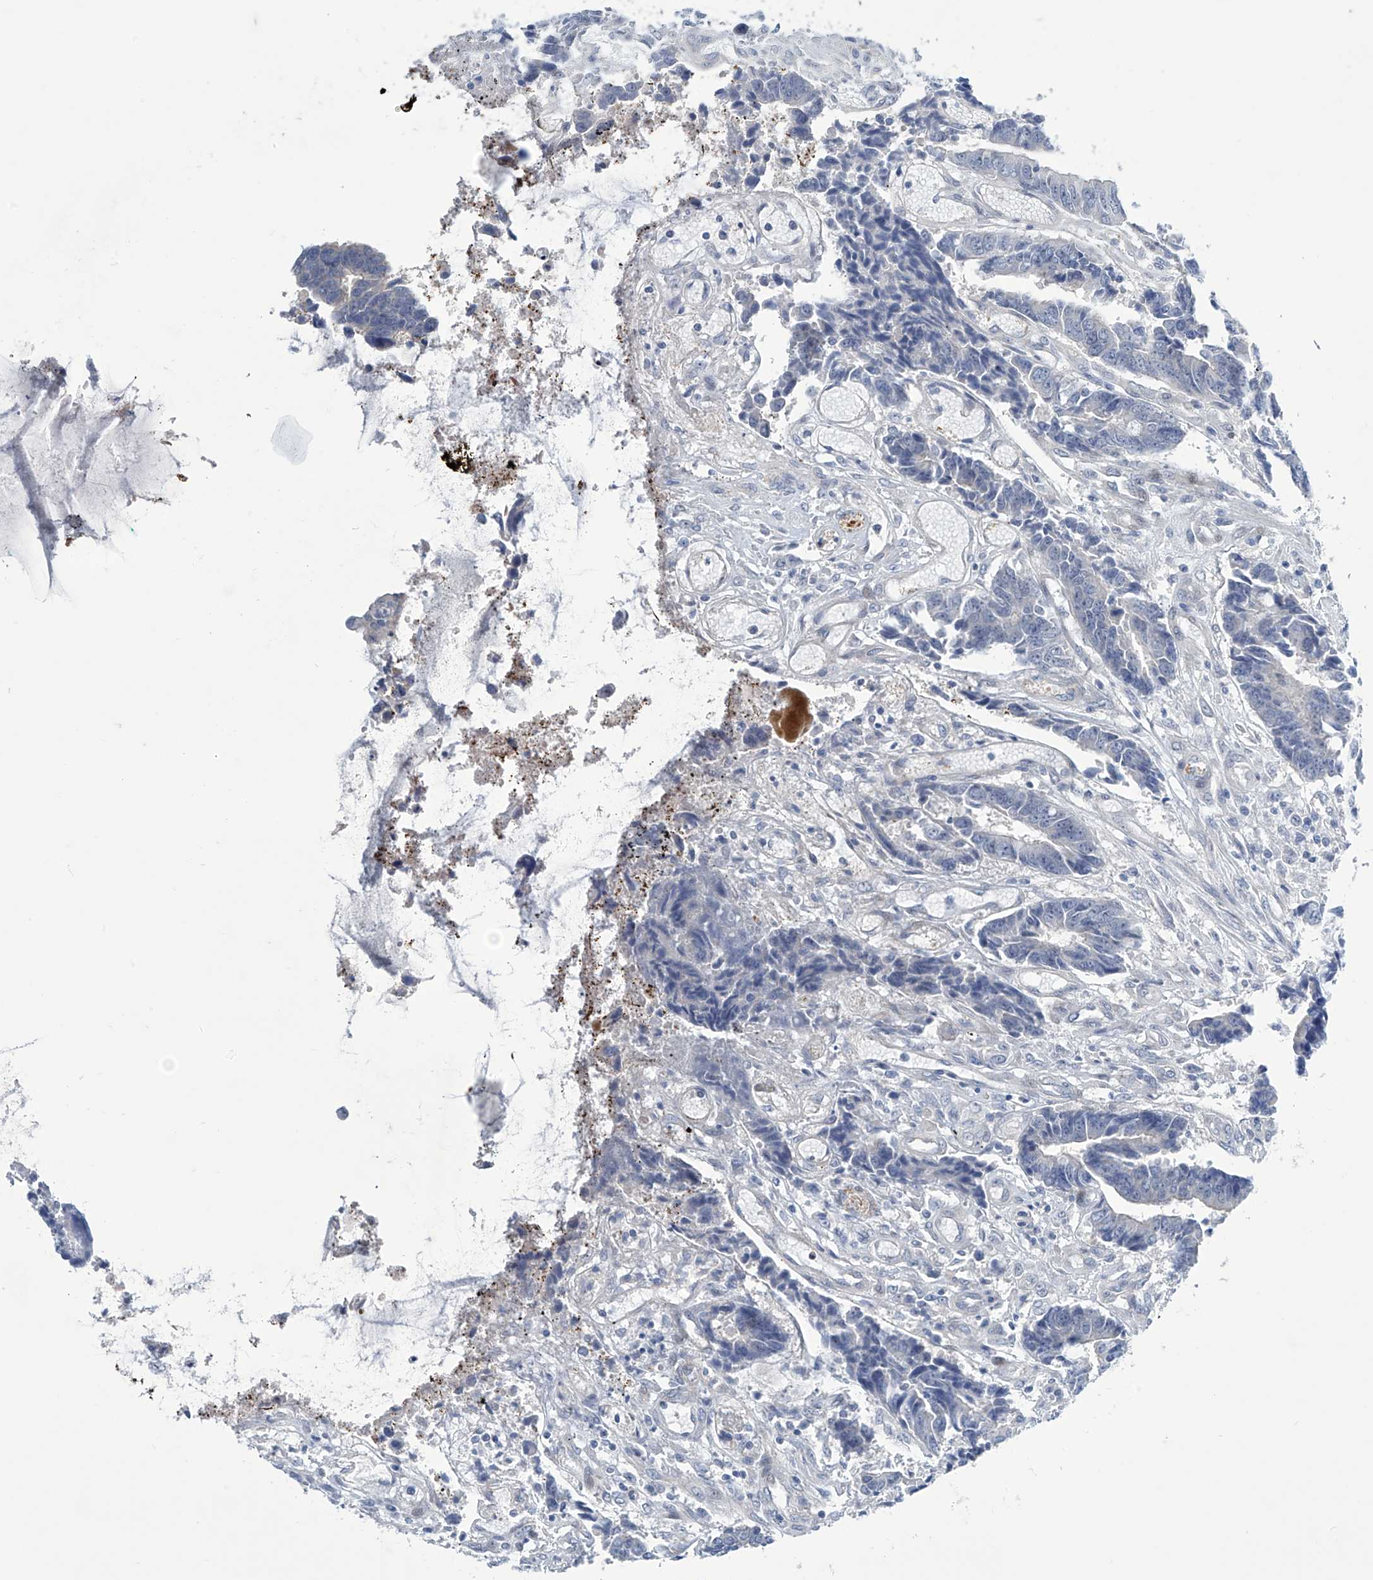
{"staining": {"intensity": "negative", "quantity": "none", "location": "none"}, "tissue": "colorectal cancer", "cell_type": "Tumor cells", "image_type": "cancer", "snomed": [{"axis": "morphology", "description": "Adenocarcinoma, NOS"}, {"axis": "topography", "description": "Rectum"}], "caption": "The photomicrograph exhibits no significant expression in tumor cells of colorectal cancer (adenocarcinoma).", "gene": "TRIM60", "patient": {"sex": "male", "age": 84}}